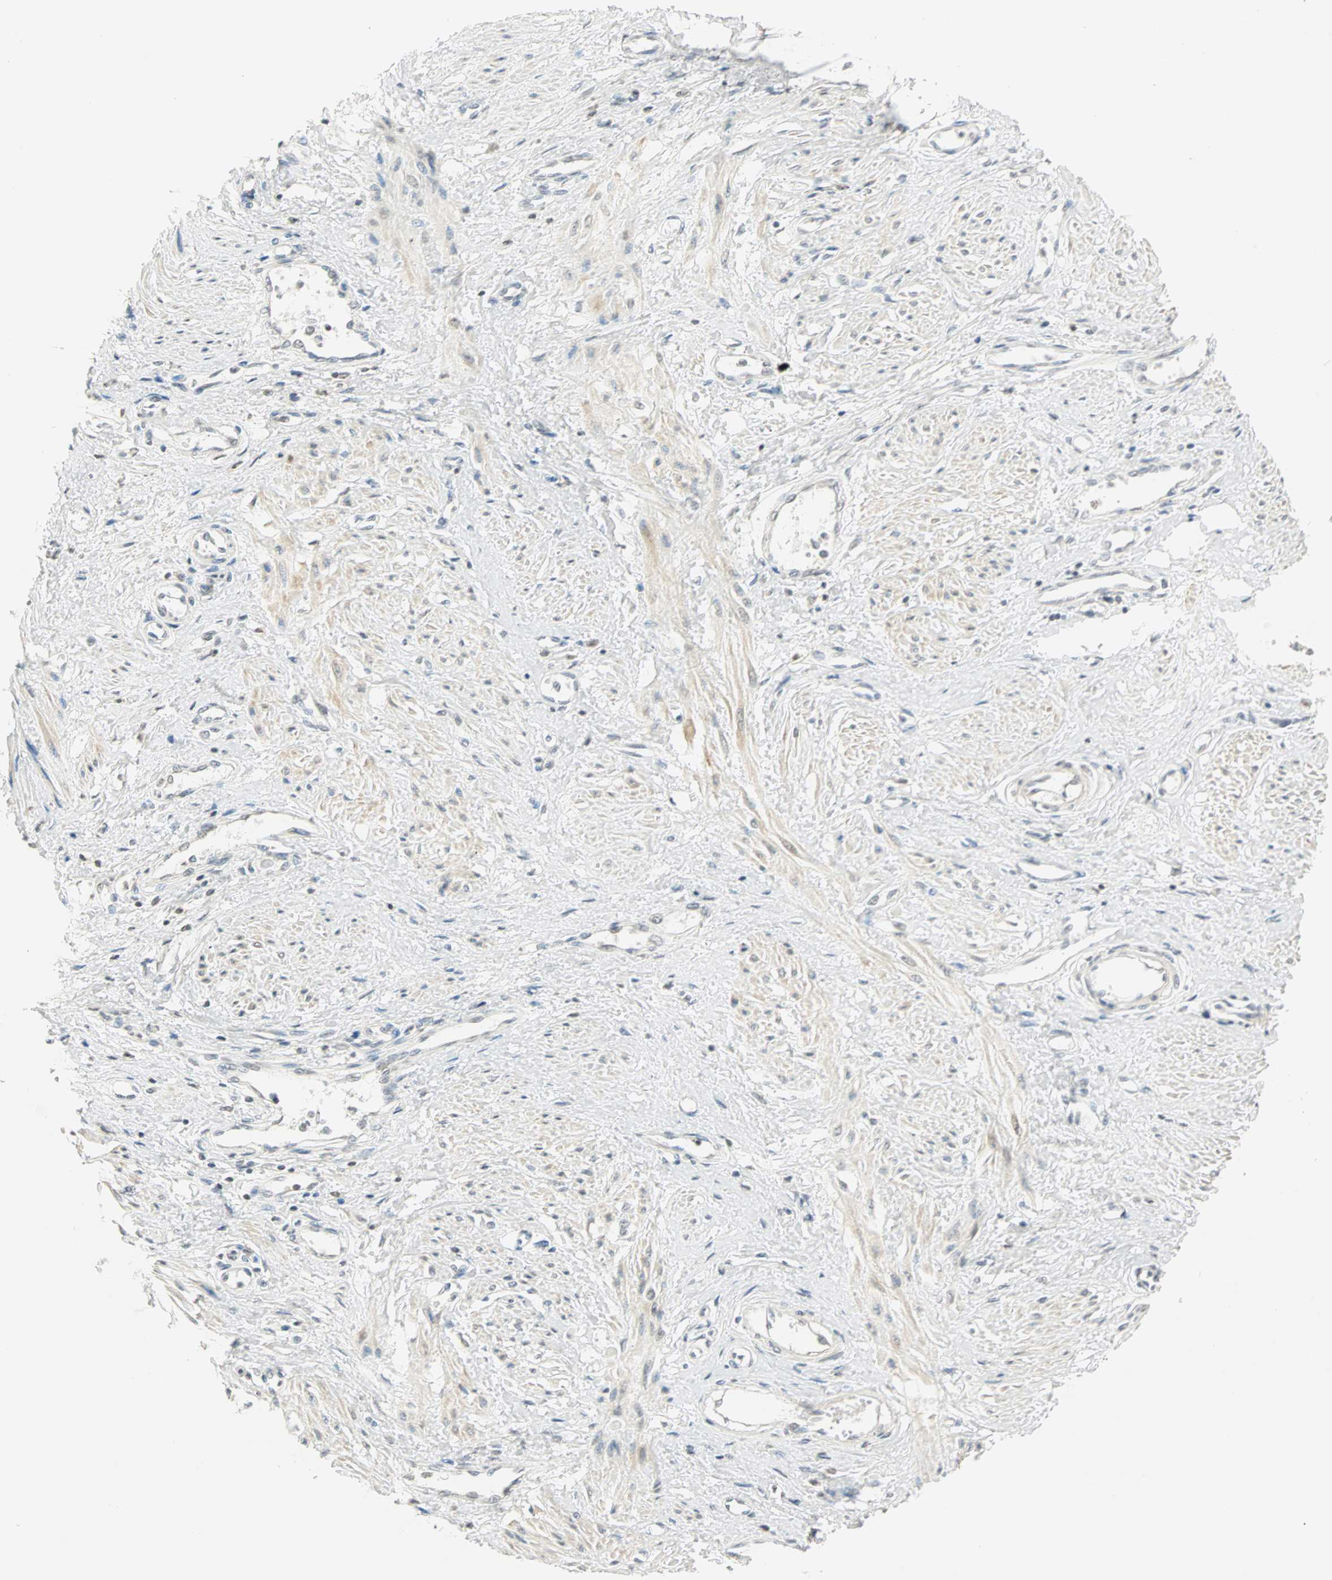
{"staining": {"intensity": "weak", "quantity": "<25%", "location": "nuclear"}, "tissue": "smooth muscle", "cell_type": "Smooth muscle cells", "image_type": "normal", "snomed": [{"axis": "morphology", "description": "Normal tissue, NOS"}, {"axis": "topography", "description": "Smooth muscle"}, {"axis": "topography", "description": "Uterus"}], "caption": "This is an IHC histopathology image of unremarkable human smooth muscle. There is no expression in smooth muscle cells.", "gene": "SMAD3", "patient": {"sex": "female", "age": 39}}